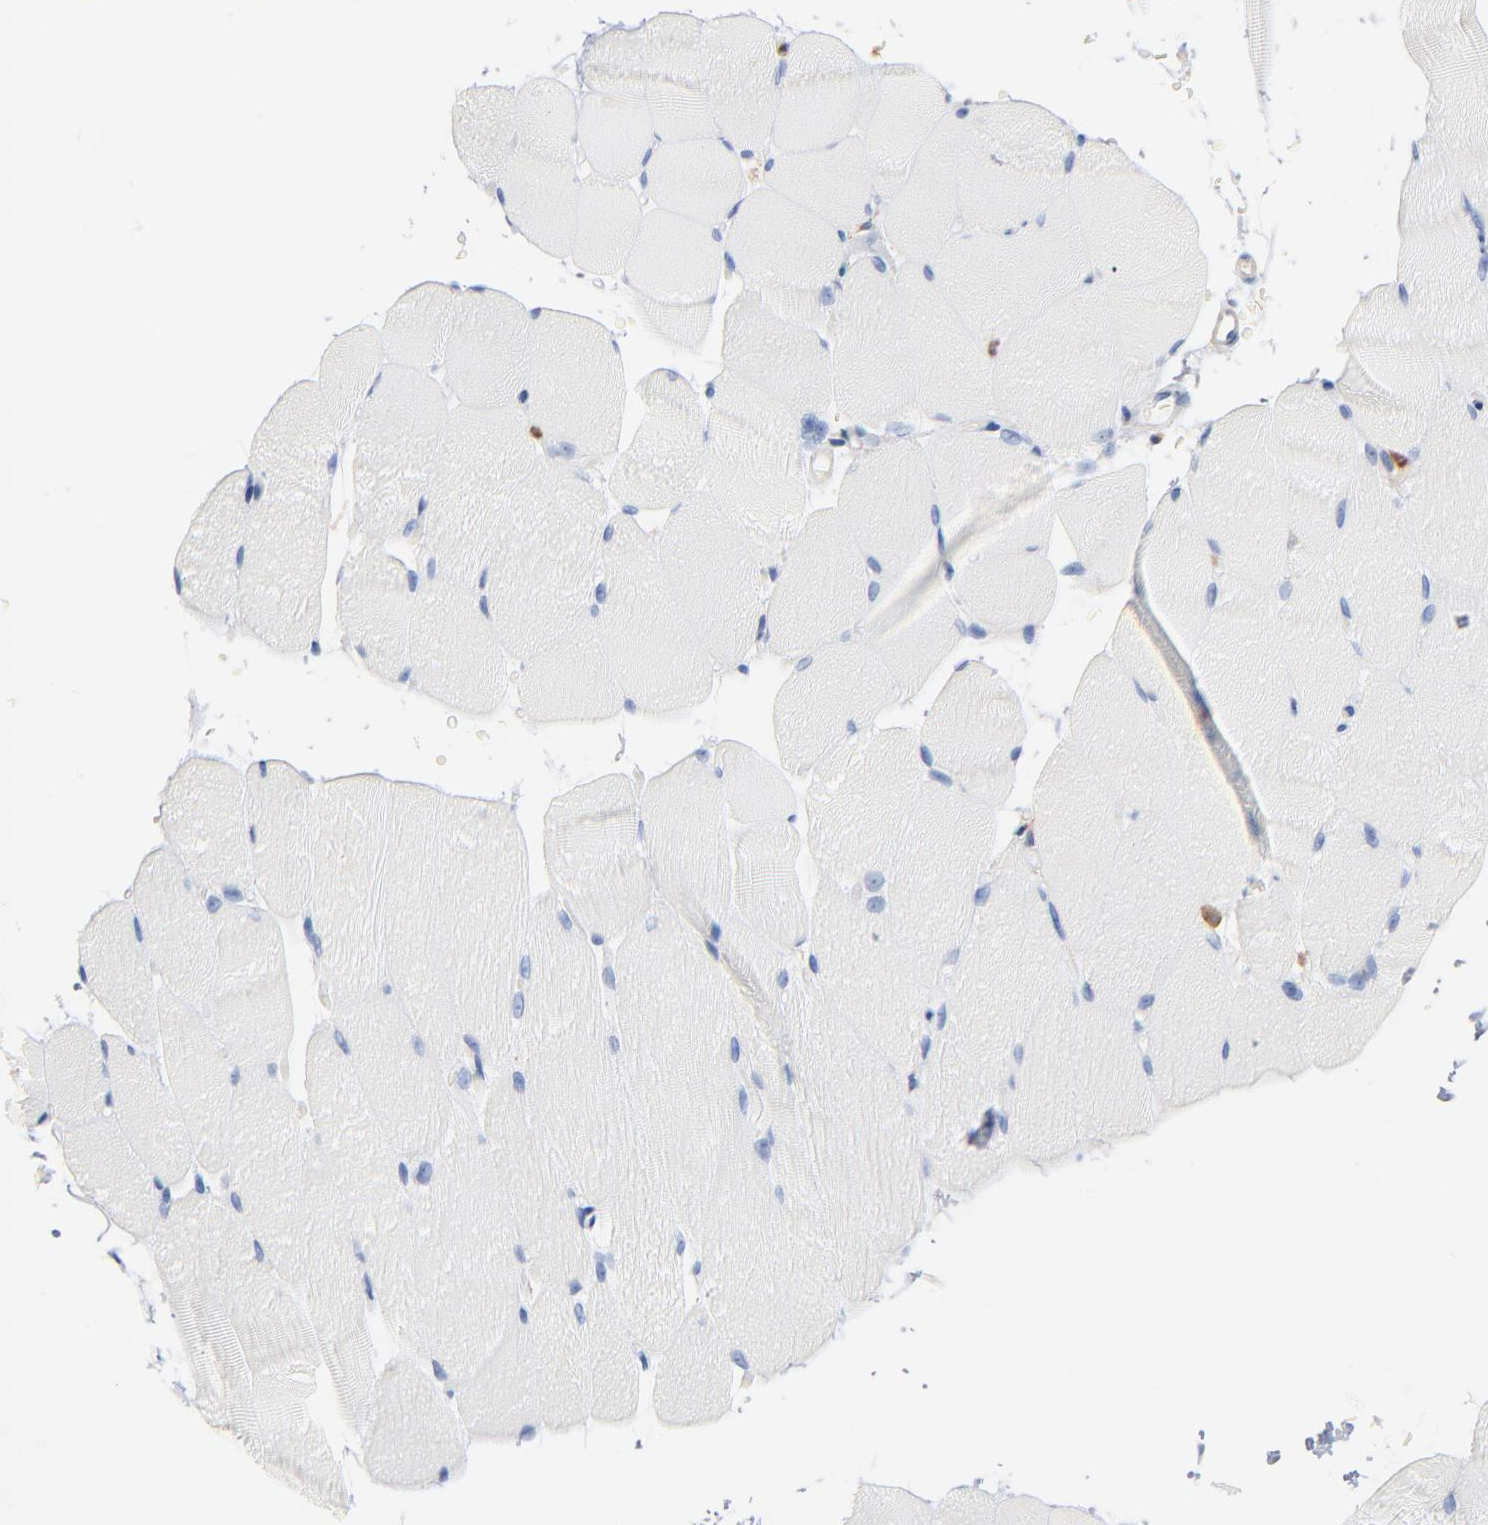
{"staining": {"intensity": "negative", "quantity": "none", "location": "none"}, "tissue": "skeletal muscle", "cell_type": "Myocytes", "image_type": "normal", "snomed": [{"axis": "morphology", "description": "Normal tissue, NOS"}, {"axis": "topography", "description": "Skeletal muscle"}], "caption": "The immunohistochemistry (IHC) photomicrograph has no significant expression in myocytes of skeletal muscle.", "gene": "SH3KBP1", "patient": {"sex": "female", "age": 37}}